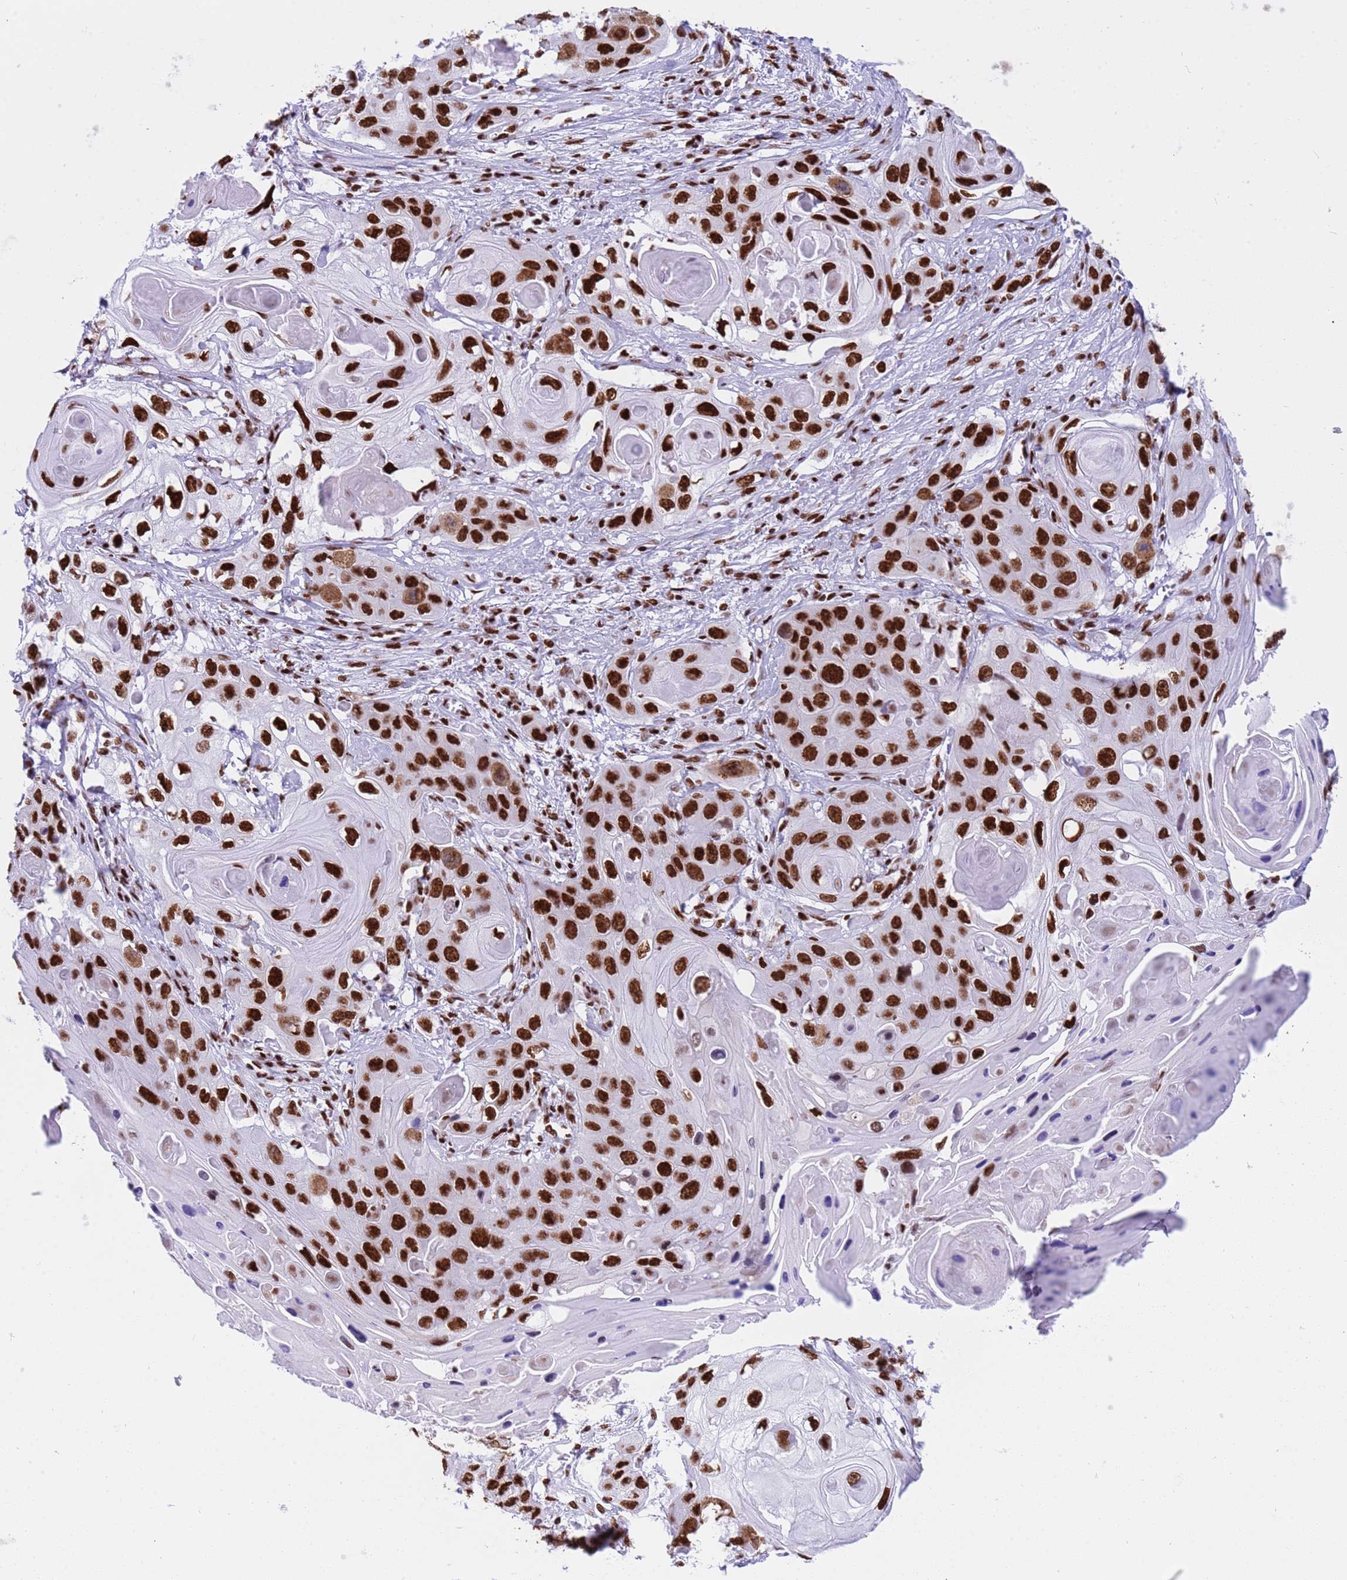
{"staining": {"intensity": "strong", "quantity": ">75%", "location": "nuclear"}, "tissue": "skin cancer", "cell_type": "Tumor cells", "image_type": "cancer", "snomed": [{"axis": "morphology", "description": "Squamous cell carcinoma, NOS"}, {"axis": "topography", "description": "Skin"}], "caption": "Skin cancer (squamous cell carcinoma) was stained to show a protein in brown. There is high levels of strong nuclear positivity in about >75% of tumor cells.", "gene": "RALY", "patient": {"sex": "male", "age": 55}}